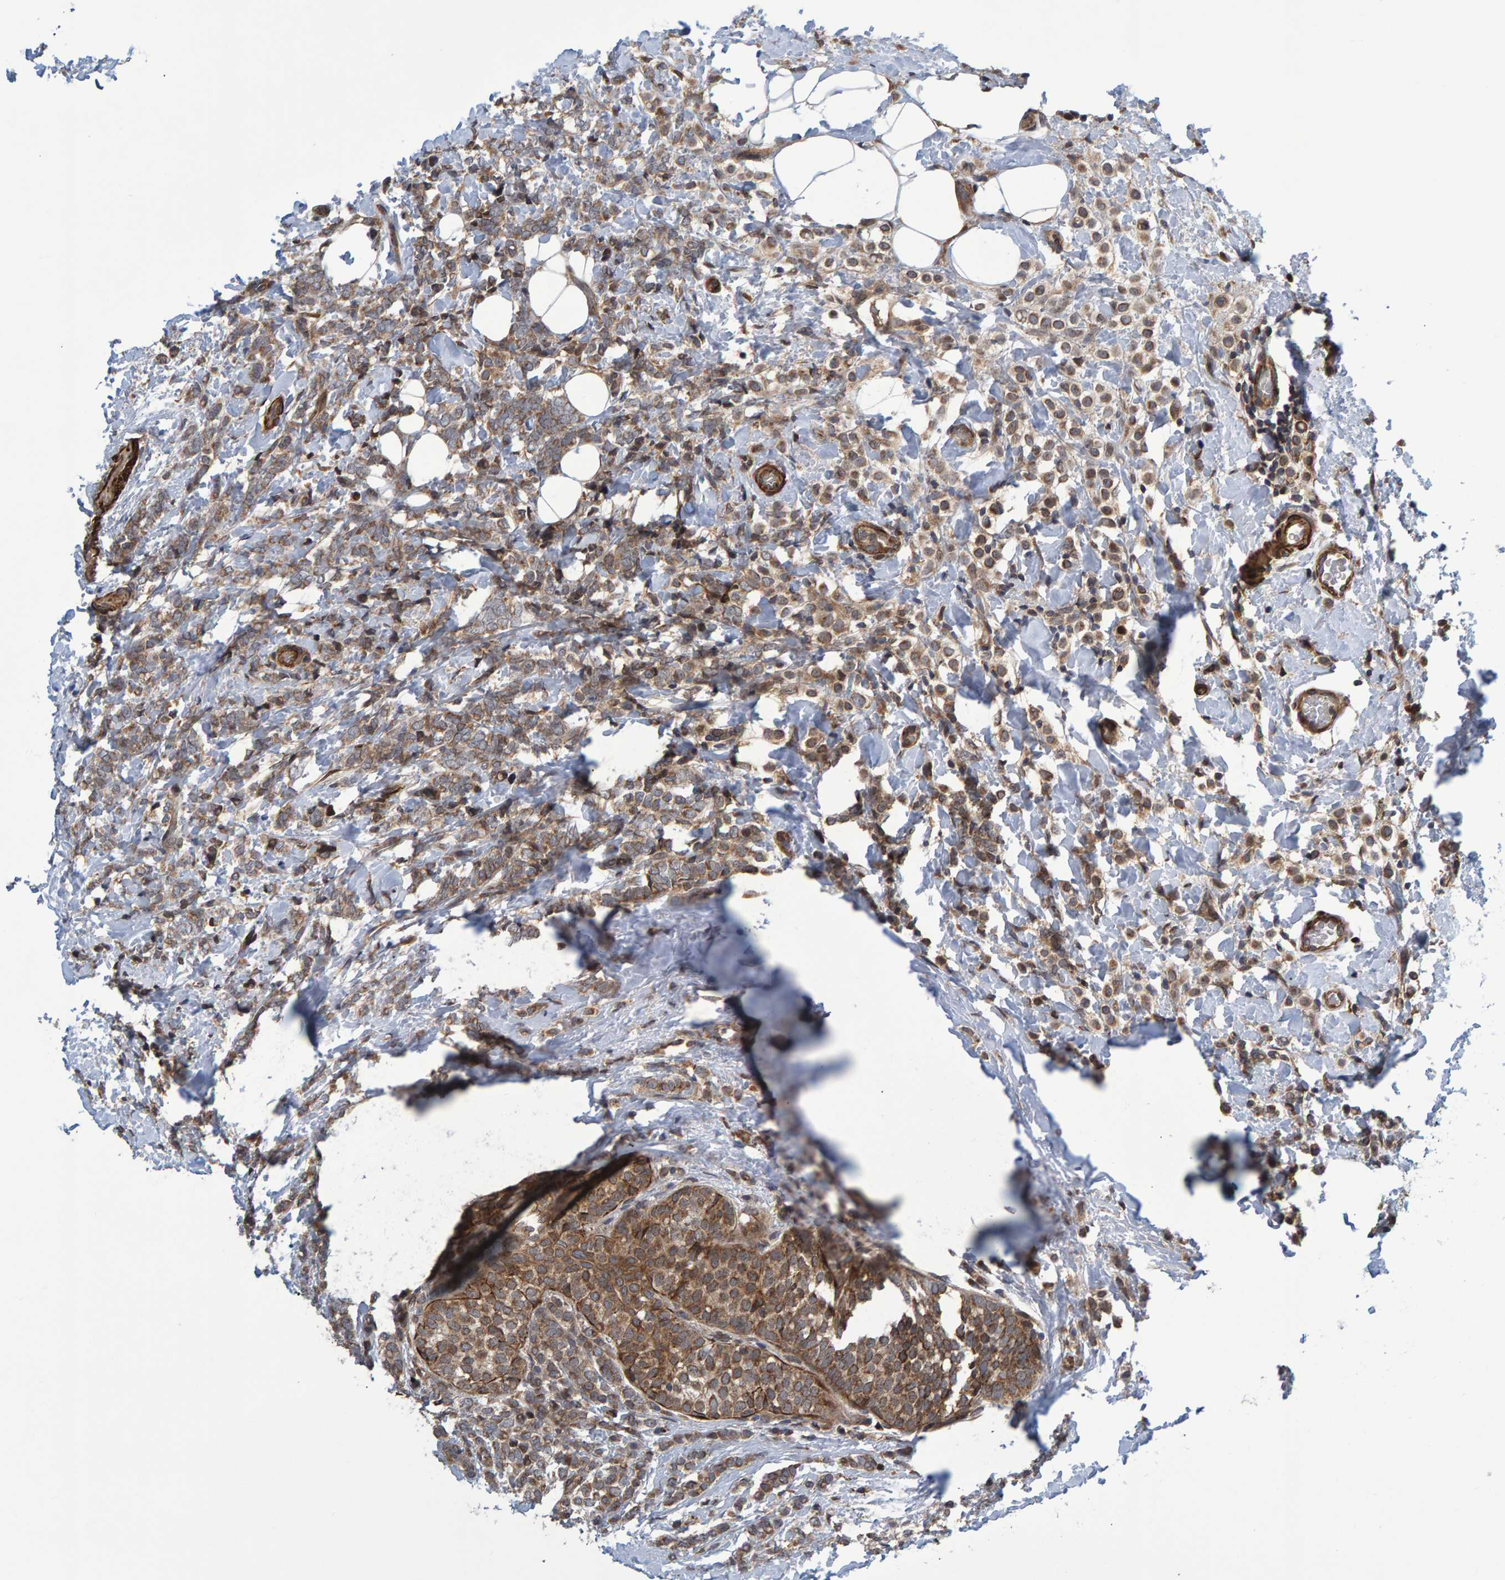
{"staining": {"intensity": "moderate", "quantity": ">75%", "location": "cytoplasmic/membranous"}, "tissue": "breast cancer", "cell_type": "Tumor cells", "image_type": "cancer", "snomed": [{"axis": "morphology", "description": "Lobular carcinoma"}, {"axis": "topography", "description": "Breast"}], "caption": "Lobular carcinoma (breast) tissue displays moderate cytoplasmic/membranous expression in approximately >75% of tumor cells", "gene": "ATP6V1H", "patient": {"sex": "female", "age": 50}}